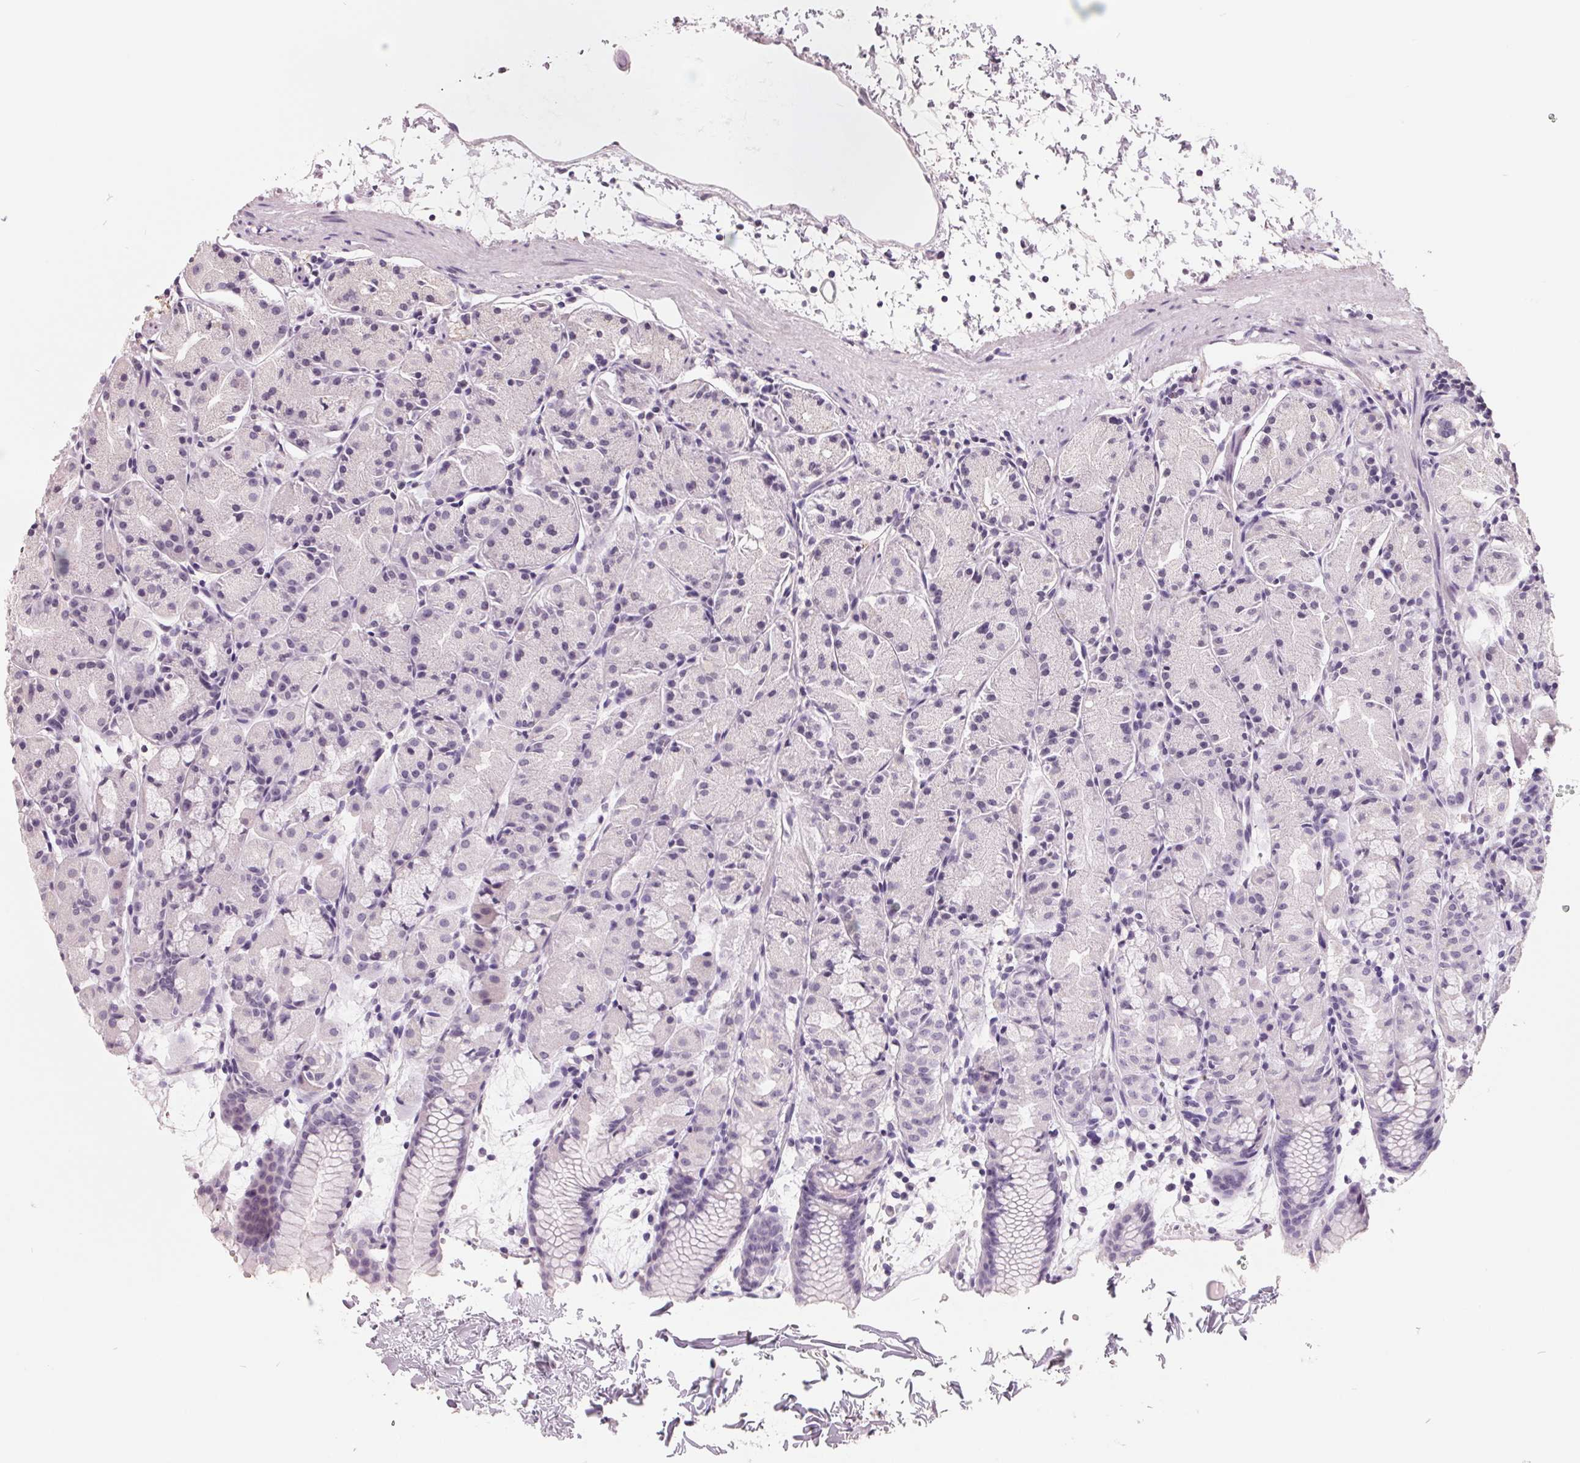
{"staining": {"intensity": "negative", "quantity": "none", "location": "none"}, "tissue": "stomach", "cell_type": "Glandular cells", "image_type": "normal", "snomed": [{"axis": "morphology", "description": "Normal tissue, NOS"}, {"axis": "topography", "description": "Stomach, upper"}], "caption": "The micrograph shows no significant staining in glandular cells of stomach.", "gene": "FTCD", "patient": {"sex": "male", "age": 47}}